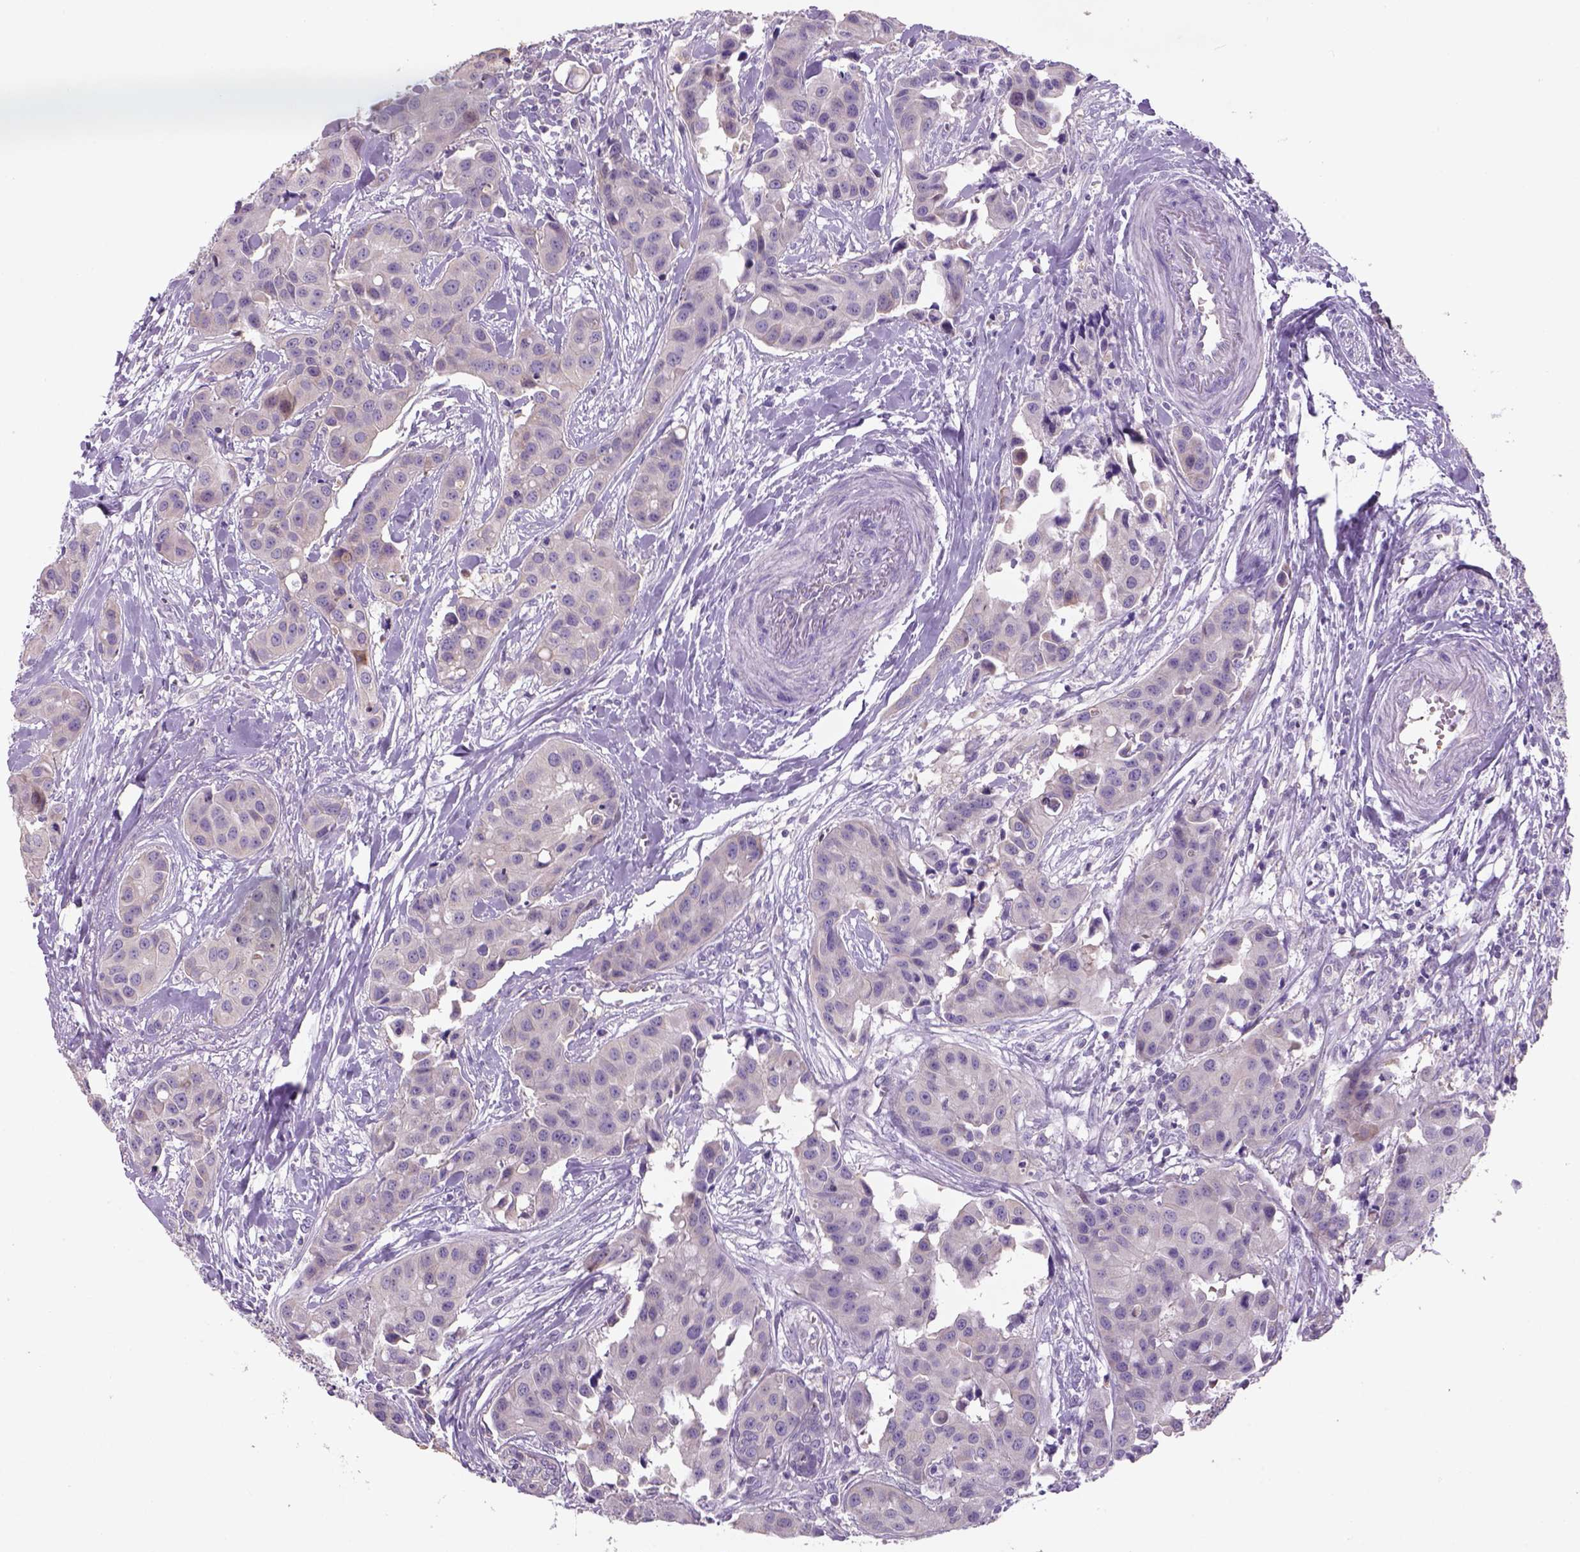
{"staining": {"intensity": "negative", "quantity": "none", "location": "none"}, "tissue": "head and neck cancer", "cell_type": "Tumor cells", "image_type": "cancer", "snomed": [{"axis": "morphology", "description": "Adenocarcinoma, NOS"}, {"axis": "topography", "description": "Head-Neck"}], "caption": "An immunohistochemistry micrograph of adenocarcinoma (head and neck) is shown. There is no staining in tumor cells of adenocarcinoma (head and neck).", "gene": "ADGRV1", "patient": {"sex": "male", "age": 76}}